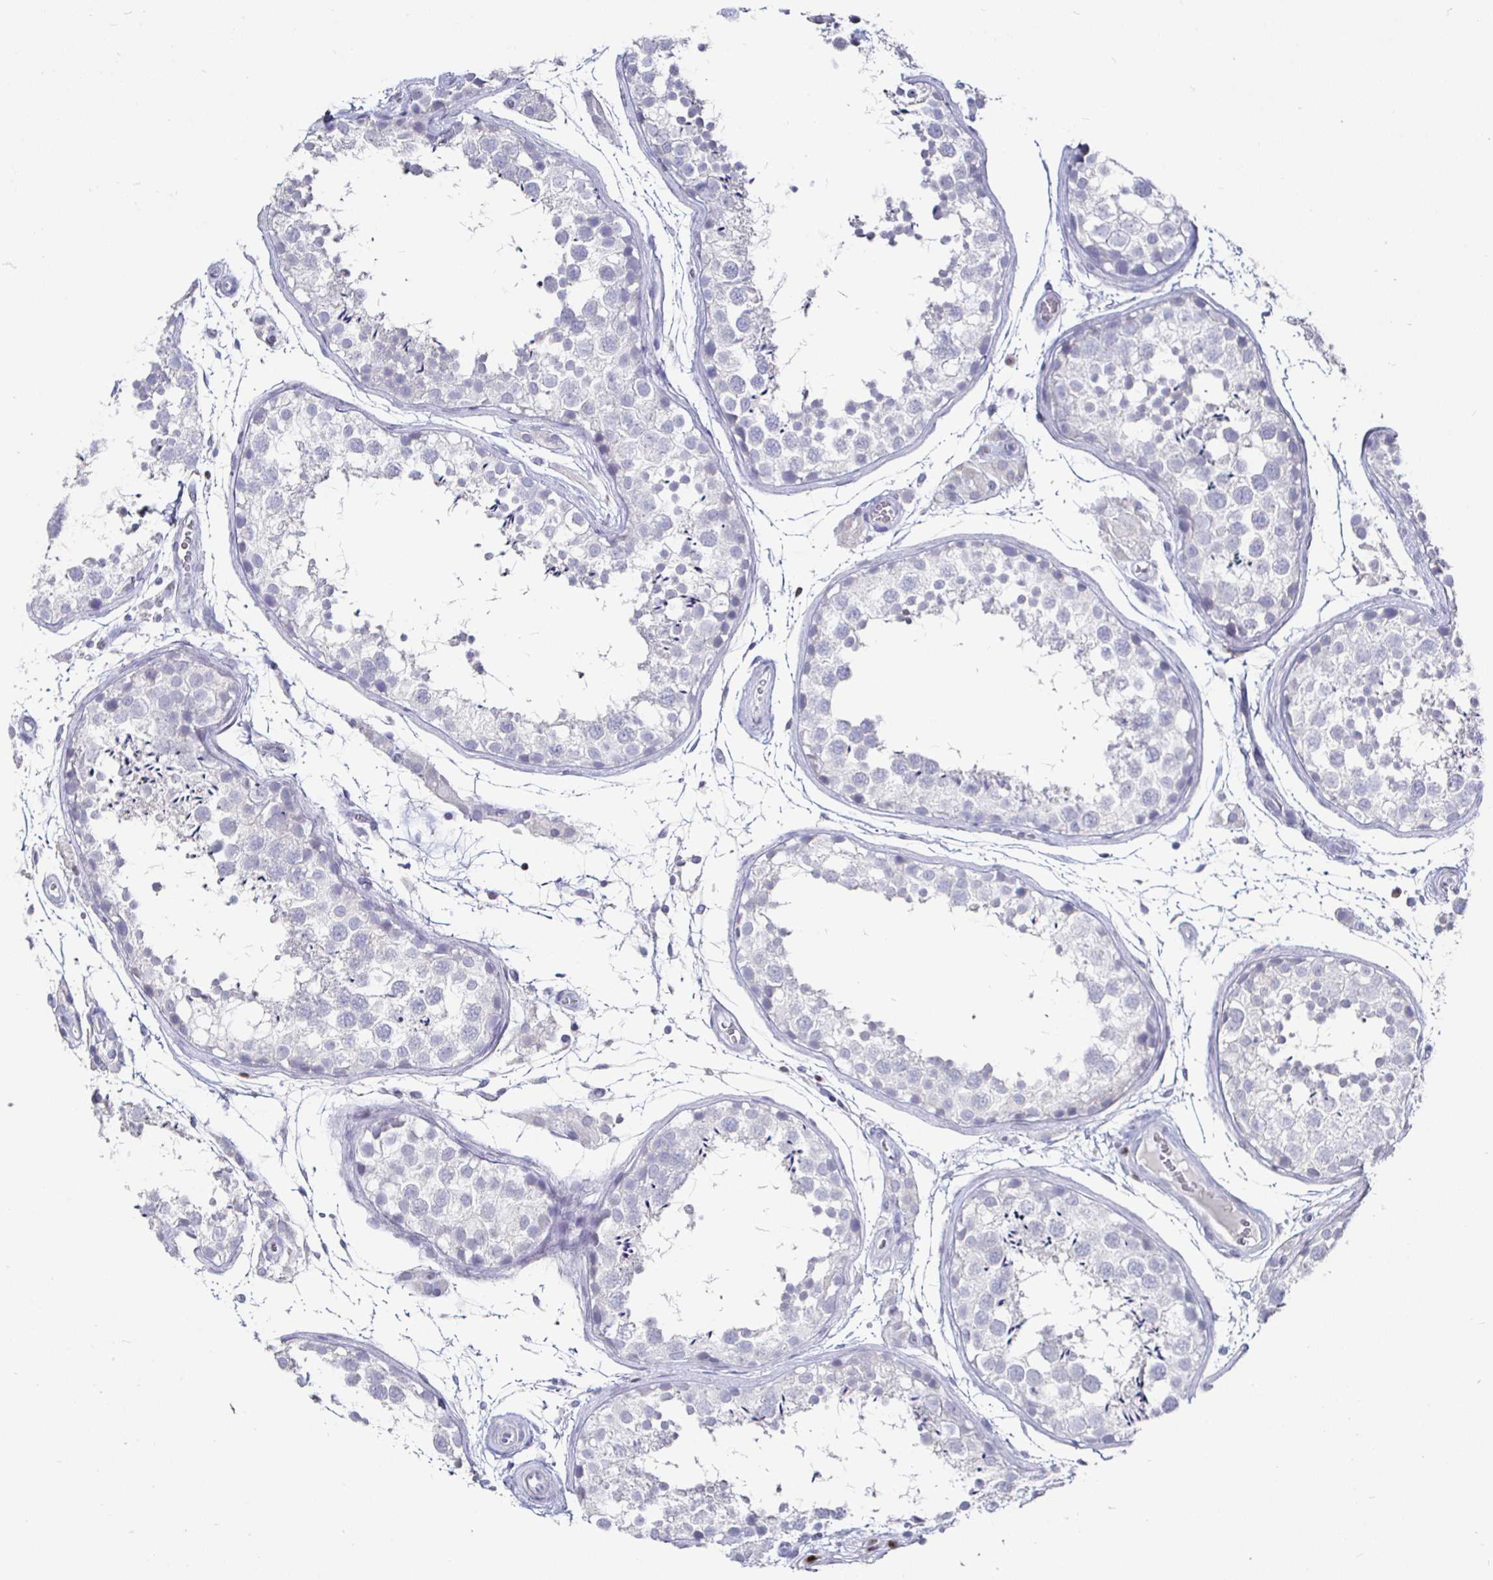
{"staining": {"intensity": "negative", "quantity": "none", "location": "none"}, "tissue": "testis", "cell_type": "Cells in seminiferous ducts", "image_type": "normal", "snomed": [{"axis": "morphology", "description": "Normal tissue, NOS"}, {"axis": "topography", "description": "Testis"}], "caption": "IHC of unremarkable testis shows no staining in cells in seminiferous ducts.", "gene": "RUNX2", "patient": {"sex": "male", "age": 29}}